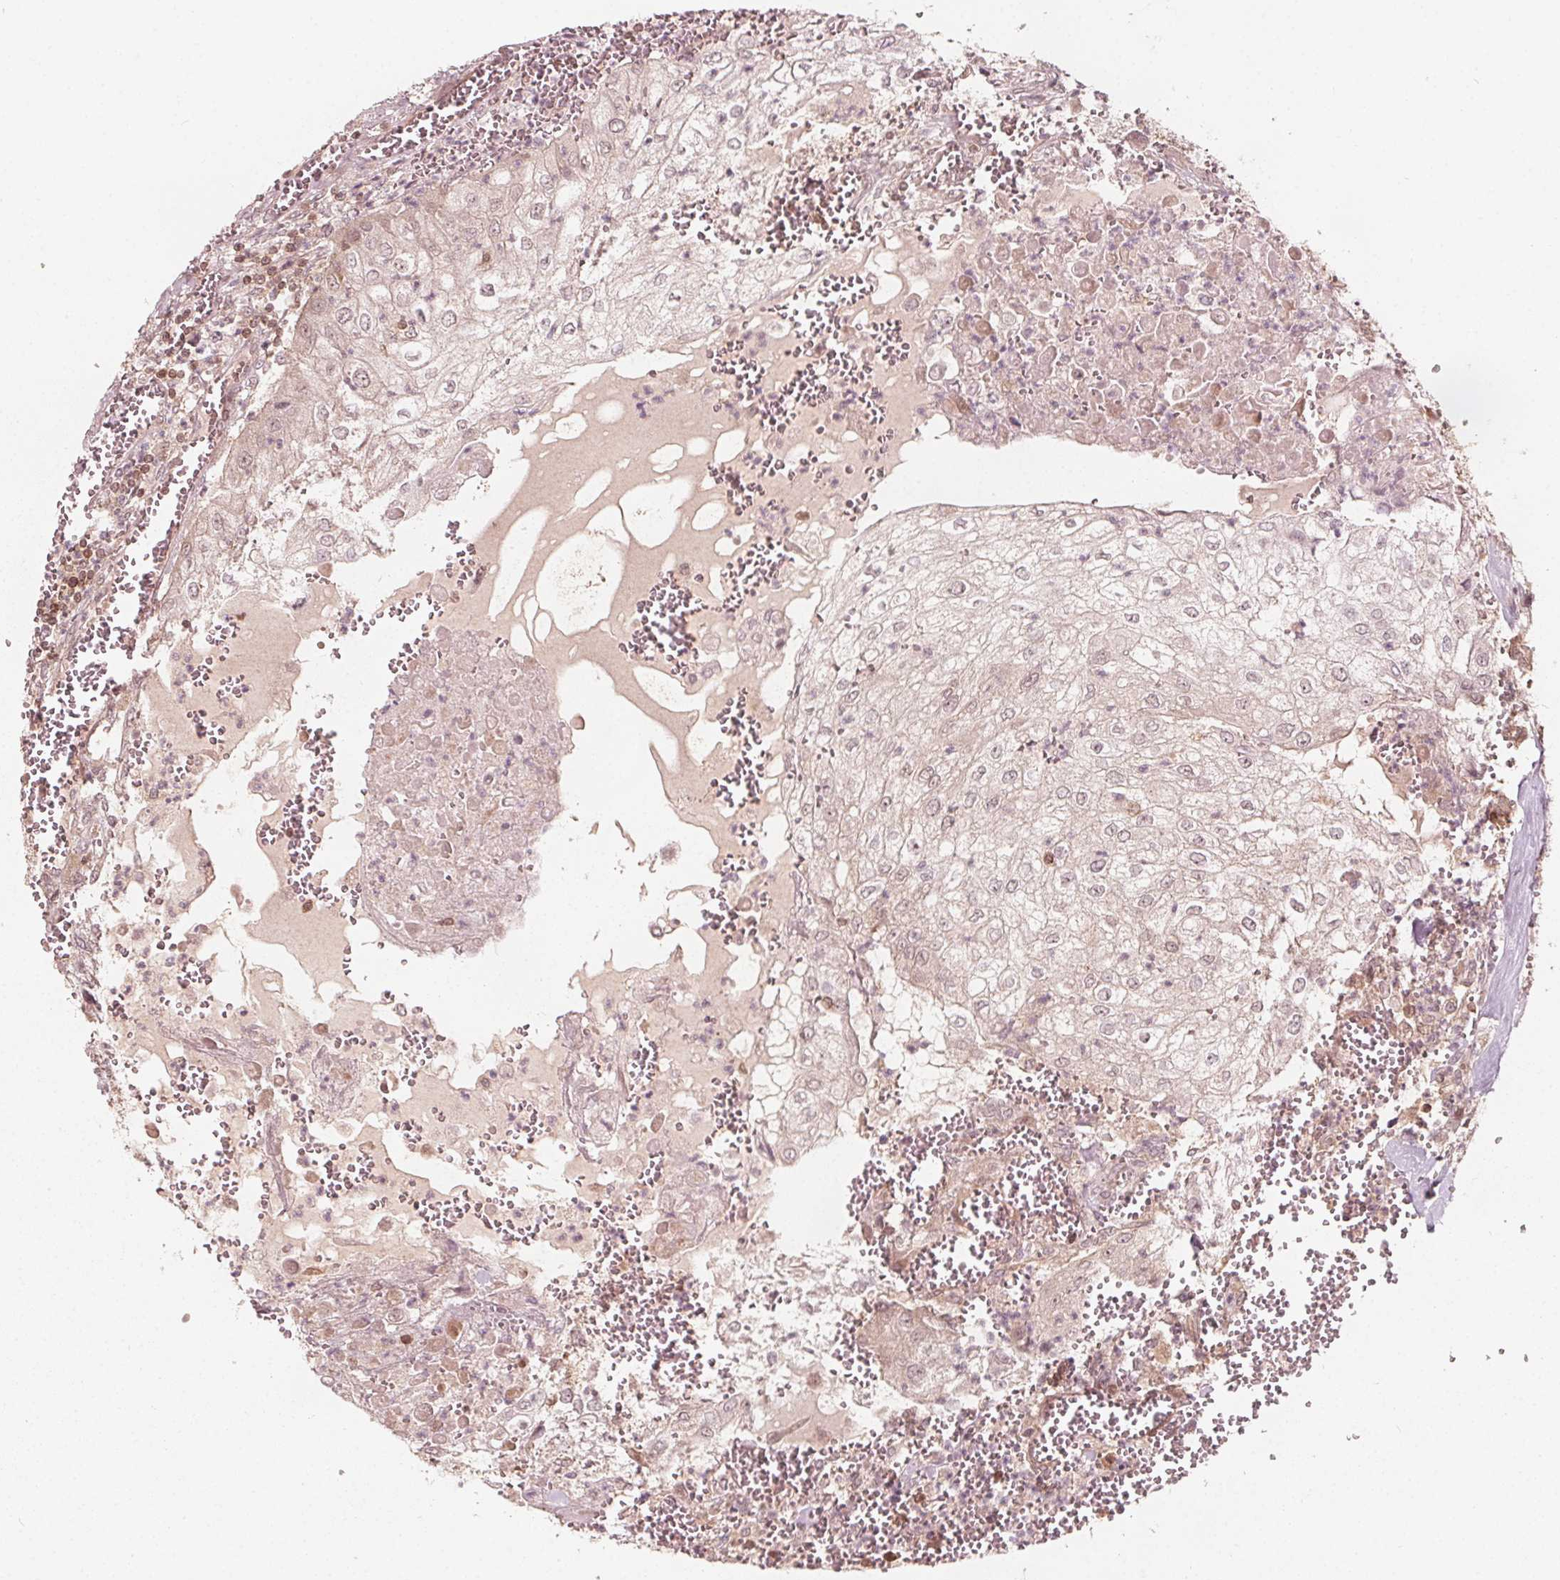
{"staining": {"intensity": "negative", "quantity": "none", "location": "none"}, "tissue": "urothelial cancer", "cell_type": "Tumor cells", "image_type": "cancer", "snomed": [{"axis": "morphology", "description": "Urothelial carcinoma, High grade"}, {"axis": "topography", "description": "Urinary bladder"}], "caption": "A high-resolution micrograph shows immunohistochemistry (IHC) staining of urothelial cancer, which demonstrates no significant expression in tumor cells.", "gene": "AIP", "patient": {"sex": "male", "age": 62}}